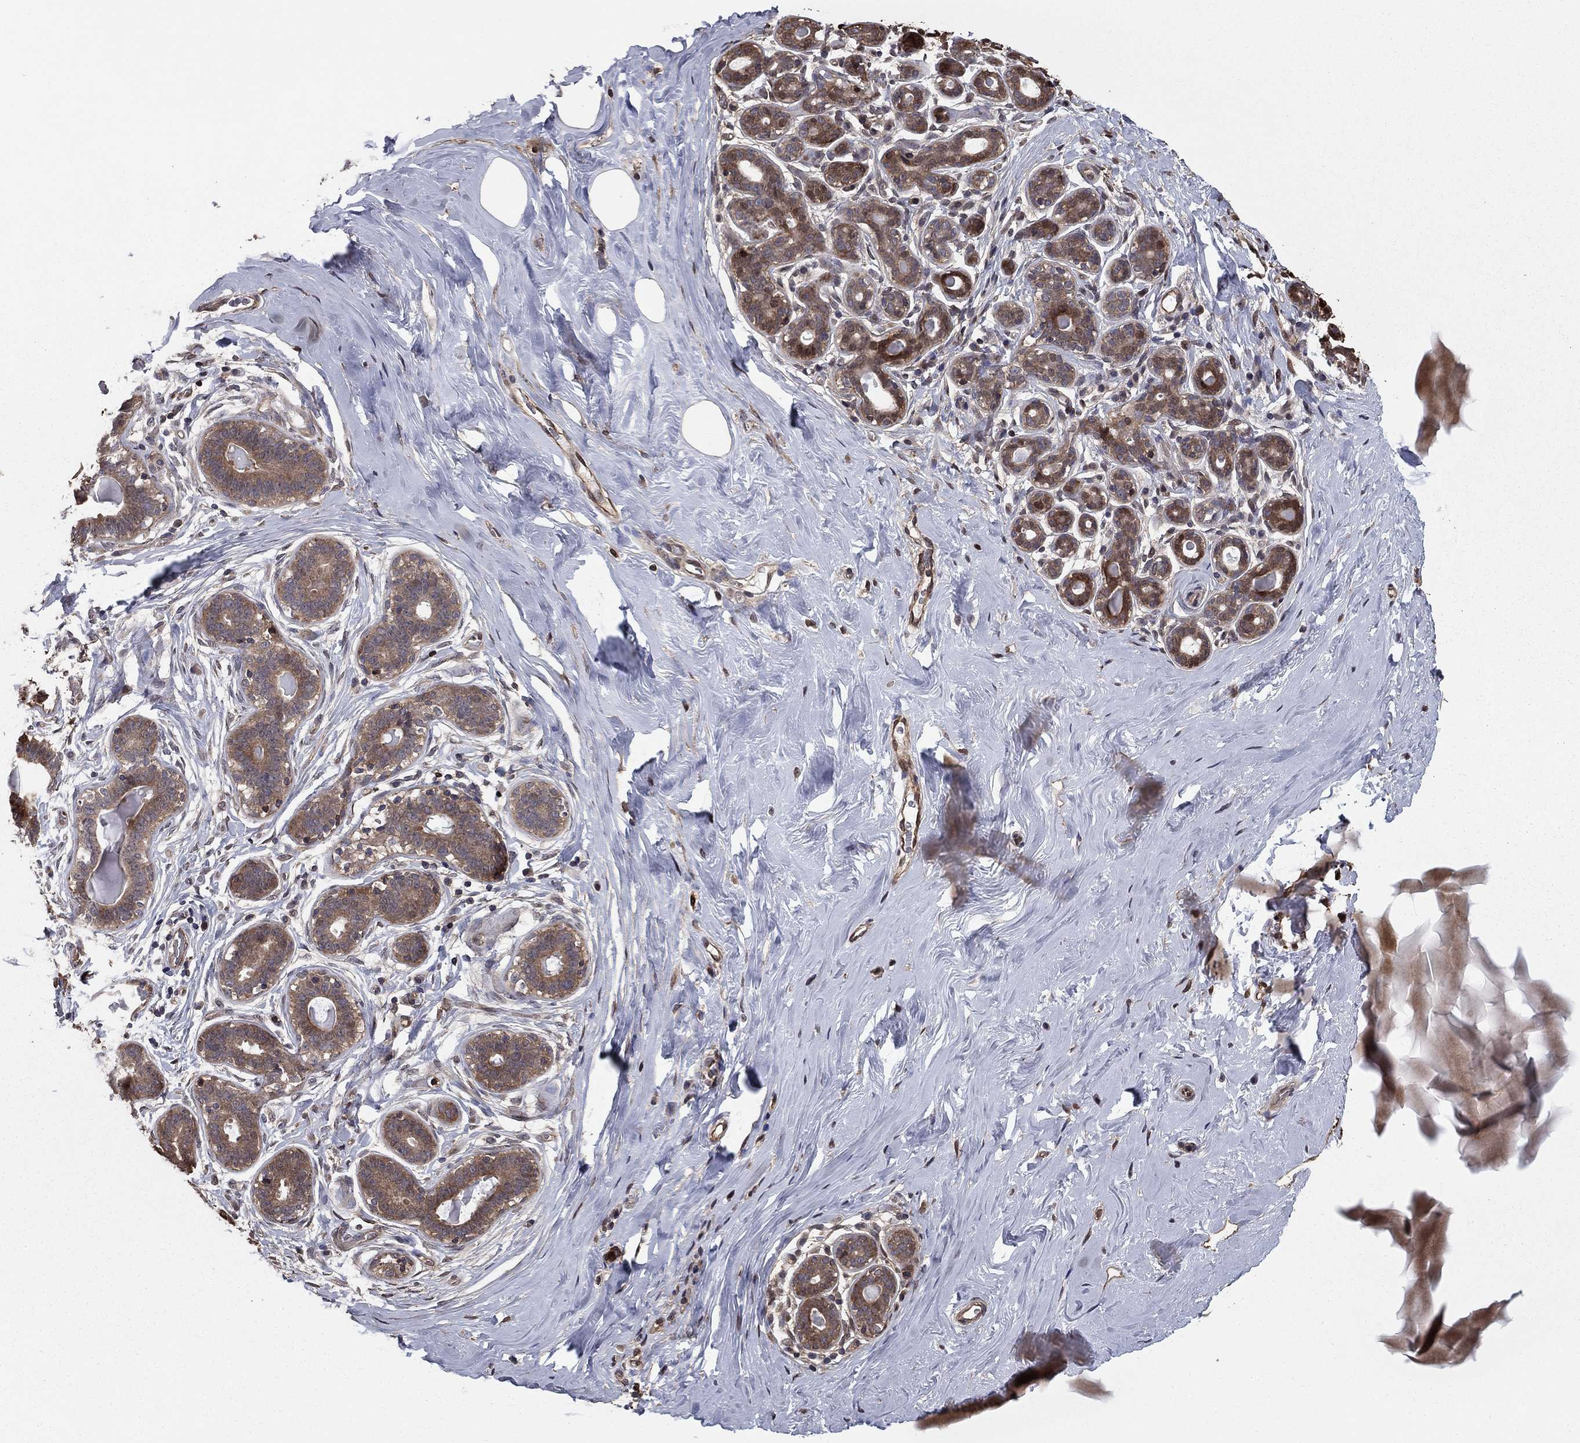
{"staining": {"intensity": "moderate", "quantity": "<25%", "location": "cytoplasmic/membranous"}, "tissue": "breast", "cell_type": "Adipocytes", "image_type": "normal", "snomed": [{"axis": "morphology", "description": "Normal tissue, NOS"}, {"axis": "topography", "description": "Skin"}, {"axis": "topography", "description": "Breast"}], "caption": "Unremarkable breast demonstrates moderate cytoplasmic/membranous expression in about <25% of adipocytes, visualized by immunohistochemistry. Nuclei are stained in blue.", "gene": "GYG1", "patient": {"sex": "female", "age": 43}}